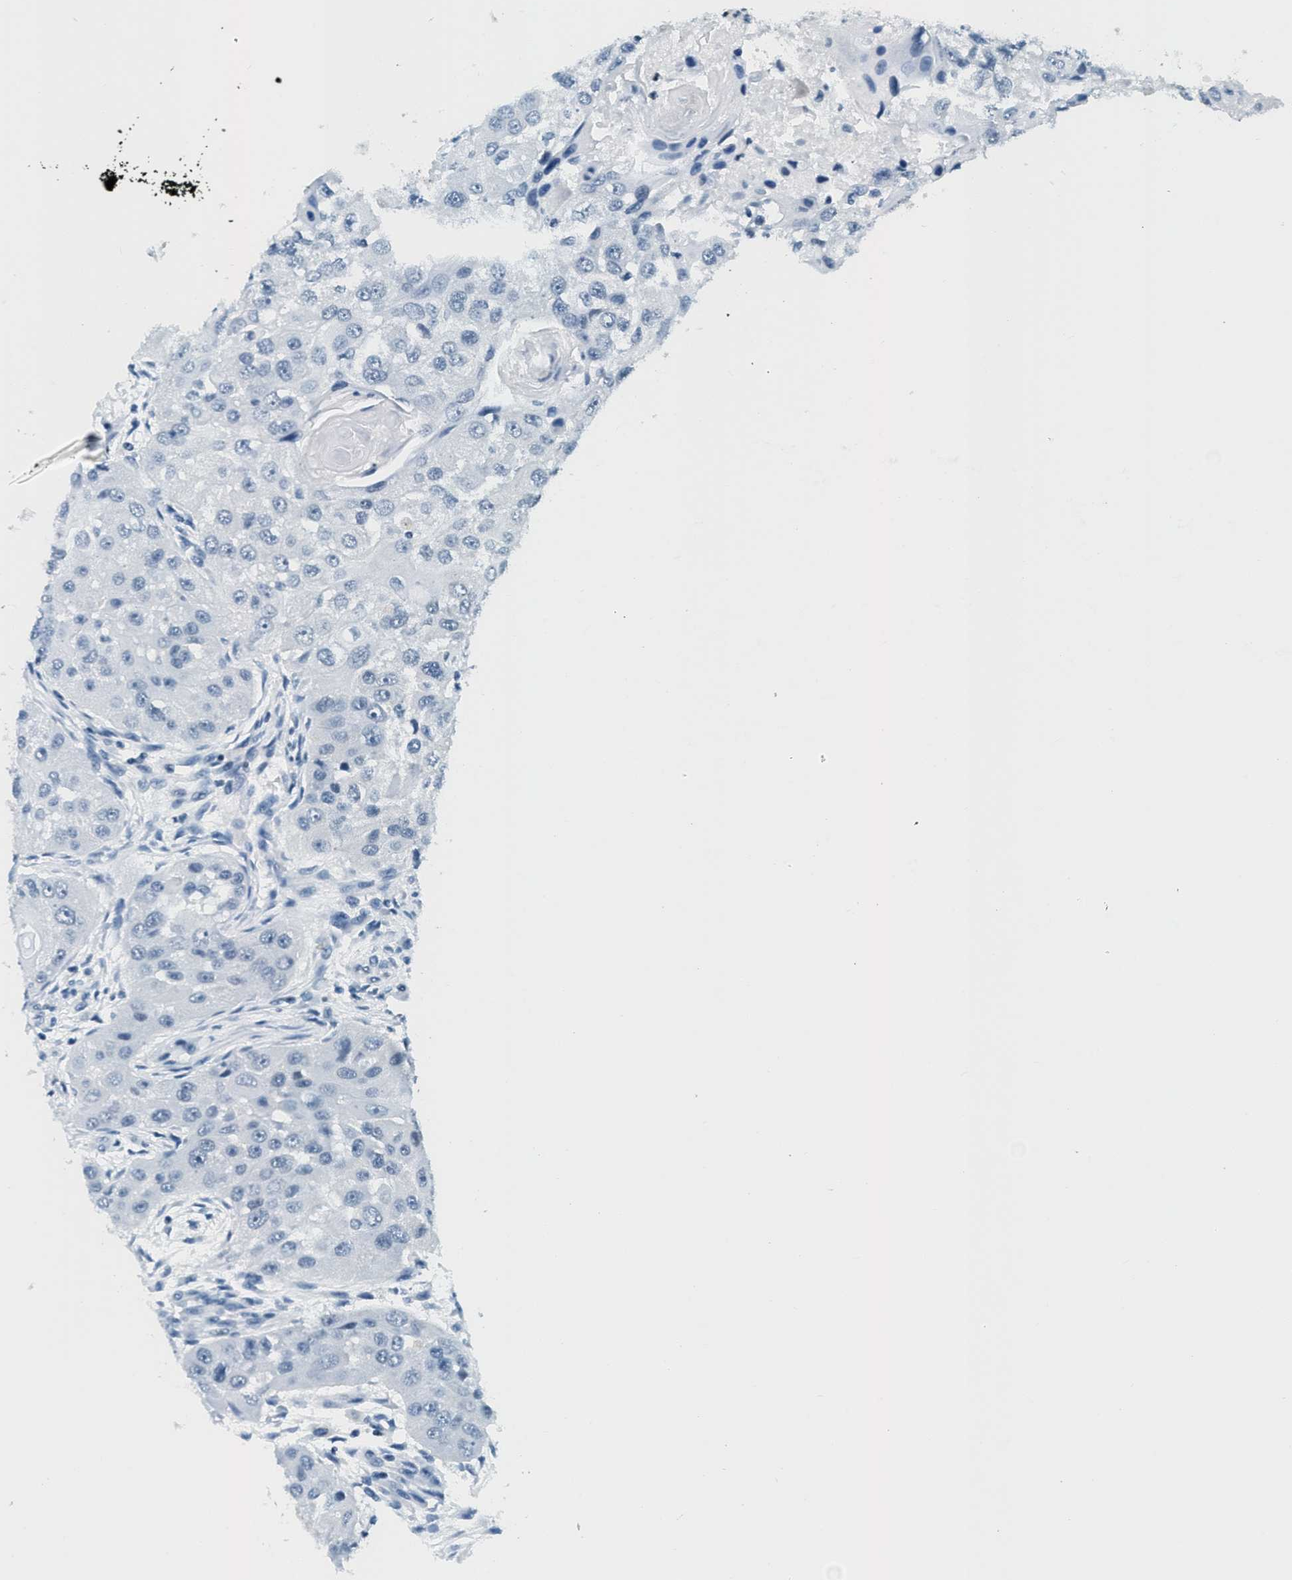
{"staining": {"intensity": "negative", "quantity": "none", "location": "none"}, "tissue": "head and neck cancer", "cell_type": "Tumor cells", "image_type": "cancer", "snomed": [{"axis": "morphology", "description": "Normal tissue, NOS"}, {"axis": "morphology", "description": "Squamous cell carcinoma, NOS"}, {"axis": "topography", "description": "Skeletal muscle"}, {"axis": "topography", "description": "Head-Neck"}], "caption": "The photomicrograph exhibits no significant expression in tumor cells of head and neck cancer.", "gene": "CA4", "patient": {"sex": "male", "age": 51}}